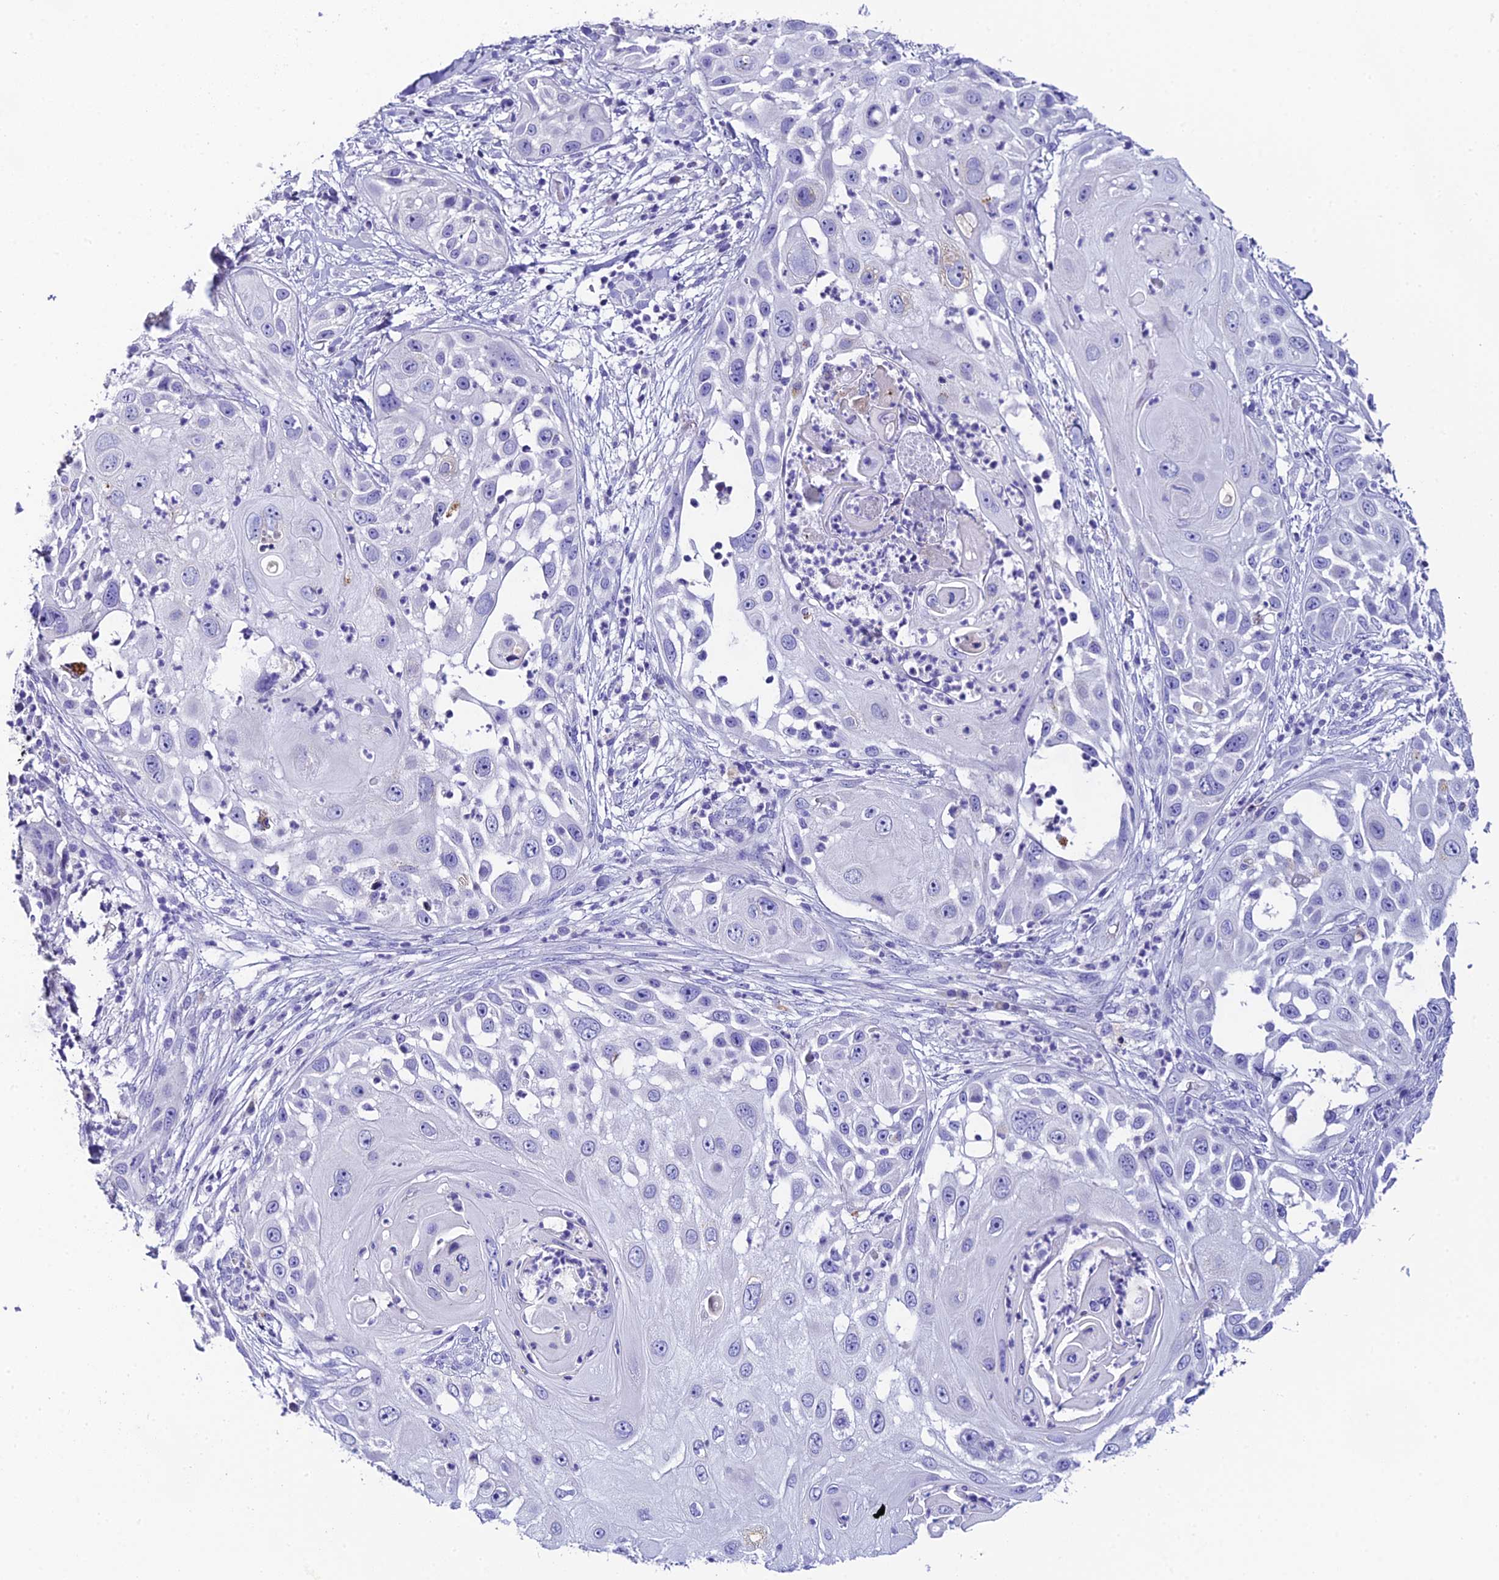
{"staining": {"intensity": "negative", "quantity": "none", "location": "none"}, "tissue": "skin cancer", "cell_type": "Tumor cells", "image_type": "cancer", "snomed": [{"axis": "morphology", "description": "Squamous cell carcinoma, NOS"}, {"axis": "topography", "description": "Skin"}], "caption": "A micrograph of human skin squamous cell carcinoma is negative for staining in tumor cells.", "gene": "C12orf29", "patient": {"sex": "female", "age": 44}}